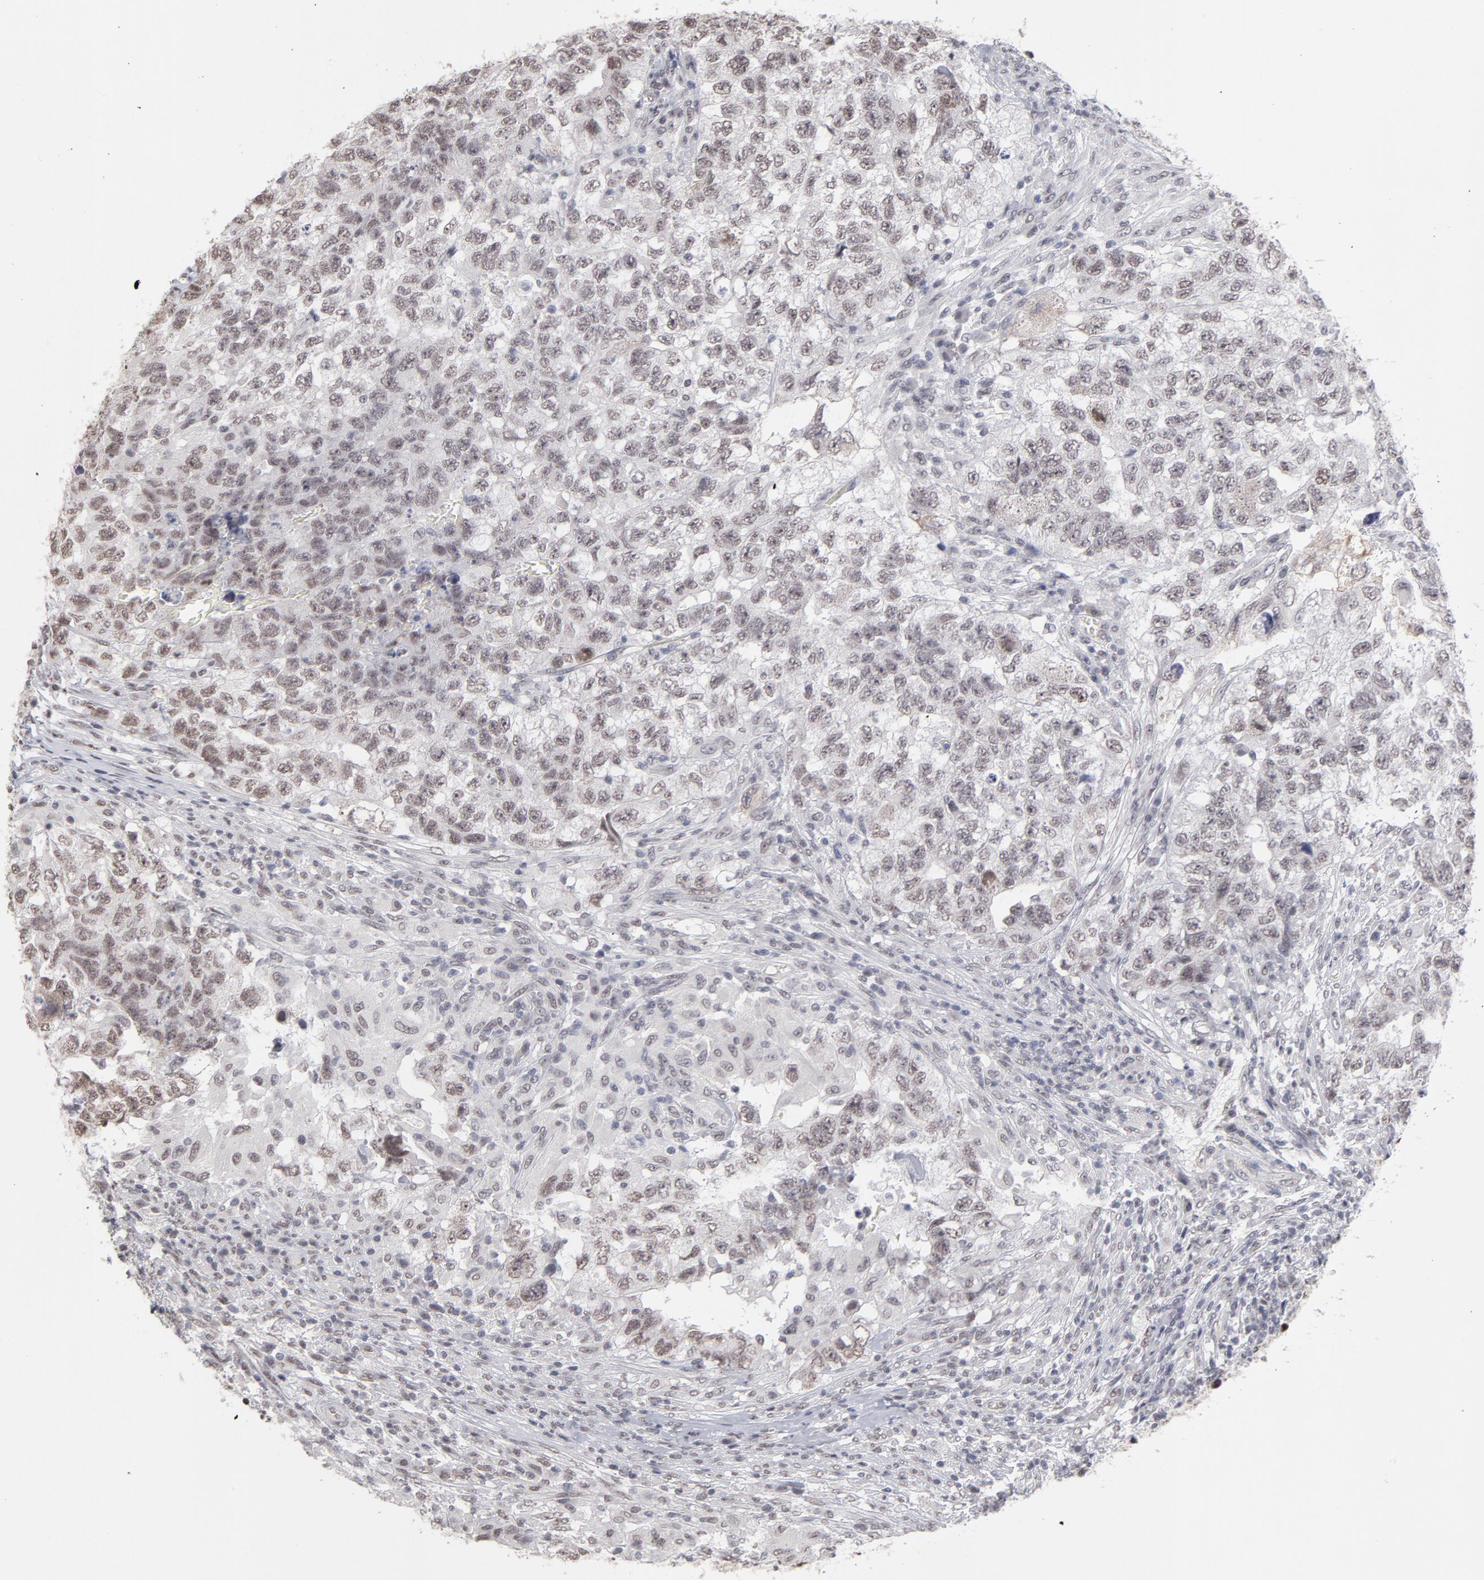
{"staining": {"intensity": "weak", "quantity": "25%-75%", "location": "nuclear"}, "tissue": "testis cancer", "cell_type": "Tumor cells", "image_type": "cancer", "snomed": [{"axis": "morphology", "description": "Carcinoma, Embryonal, NOS"}, {"axis": "topography", "description": "Testis"}], "caption": "Testis cancer (embryonal carcinoma) was stained to show a protein in brown. There is low levels of weak nuclear positivity in about 25%-75% of tumor cells.", "gene": "ZNF3", "patient": {"sex": "male", "age": 21}}